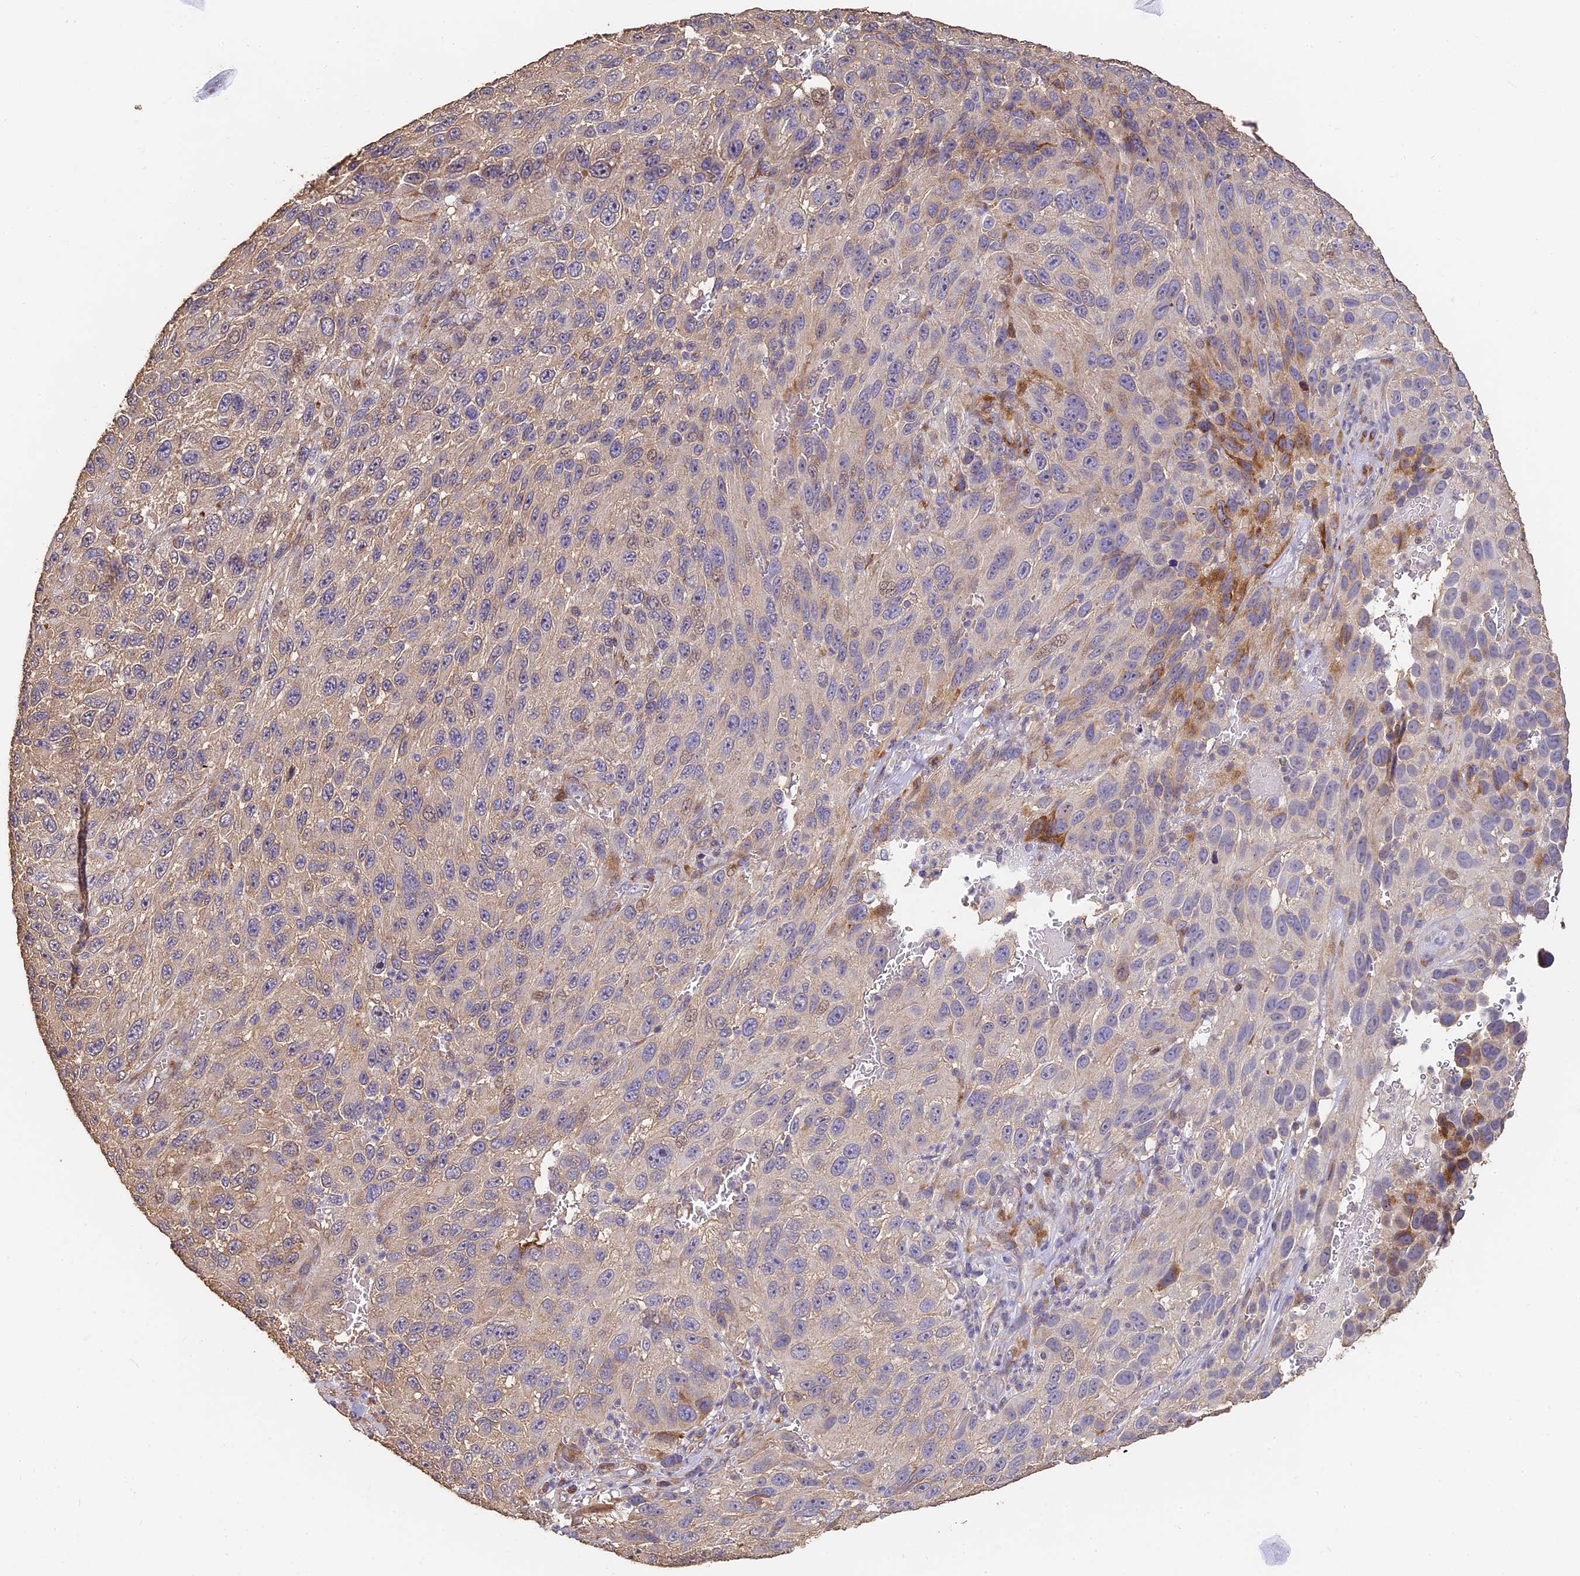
{"staining": {"intensity": "weak", "quantity": "<25%", "location": "cytoplasmic/membranous"}, "tissue": "melanoma", "cell_type": "Tumor cells", "image_type": "cancer", "snomed": [{"axis": "morphology", "description": "Normal tissue, NOS"}, {"axis": "morphology", "description": "Malignant melanoma, NOS"}, {"axis": "topography", "description": "Skin"}], "caption": "DAB immunohistochemical staining of malignant melanoma exhibits no significant expression in tumor cells.", "gene": "SLC11A1", "patient": {"sex": "female", "age": 96}}